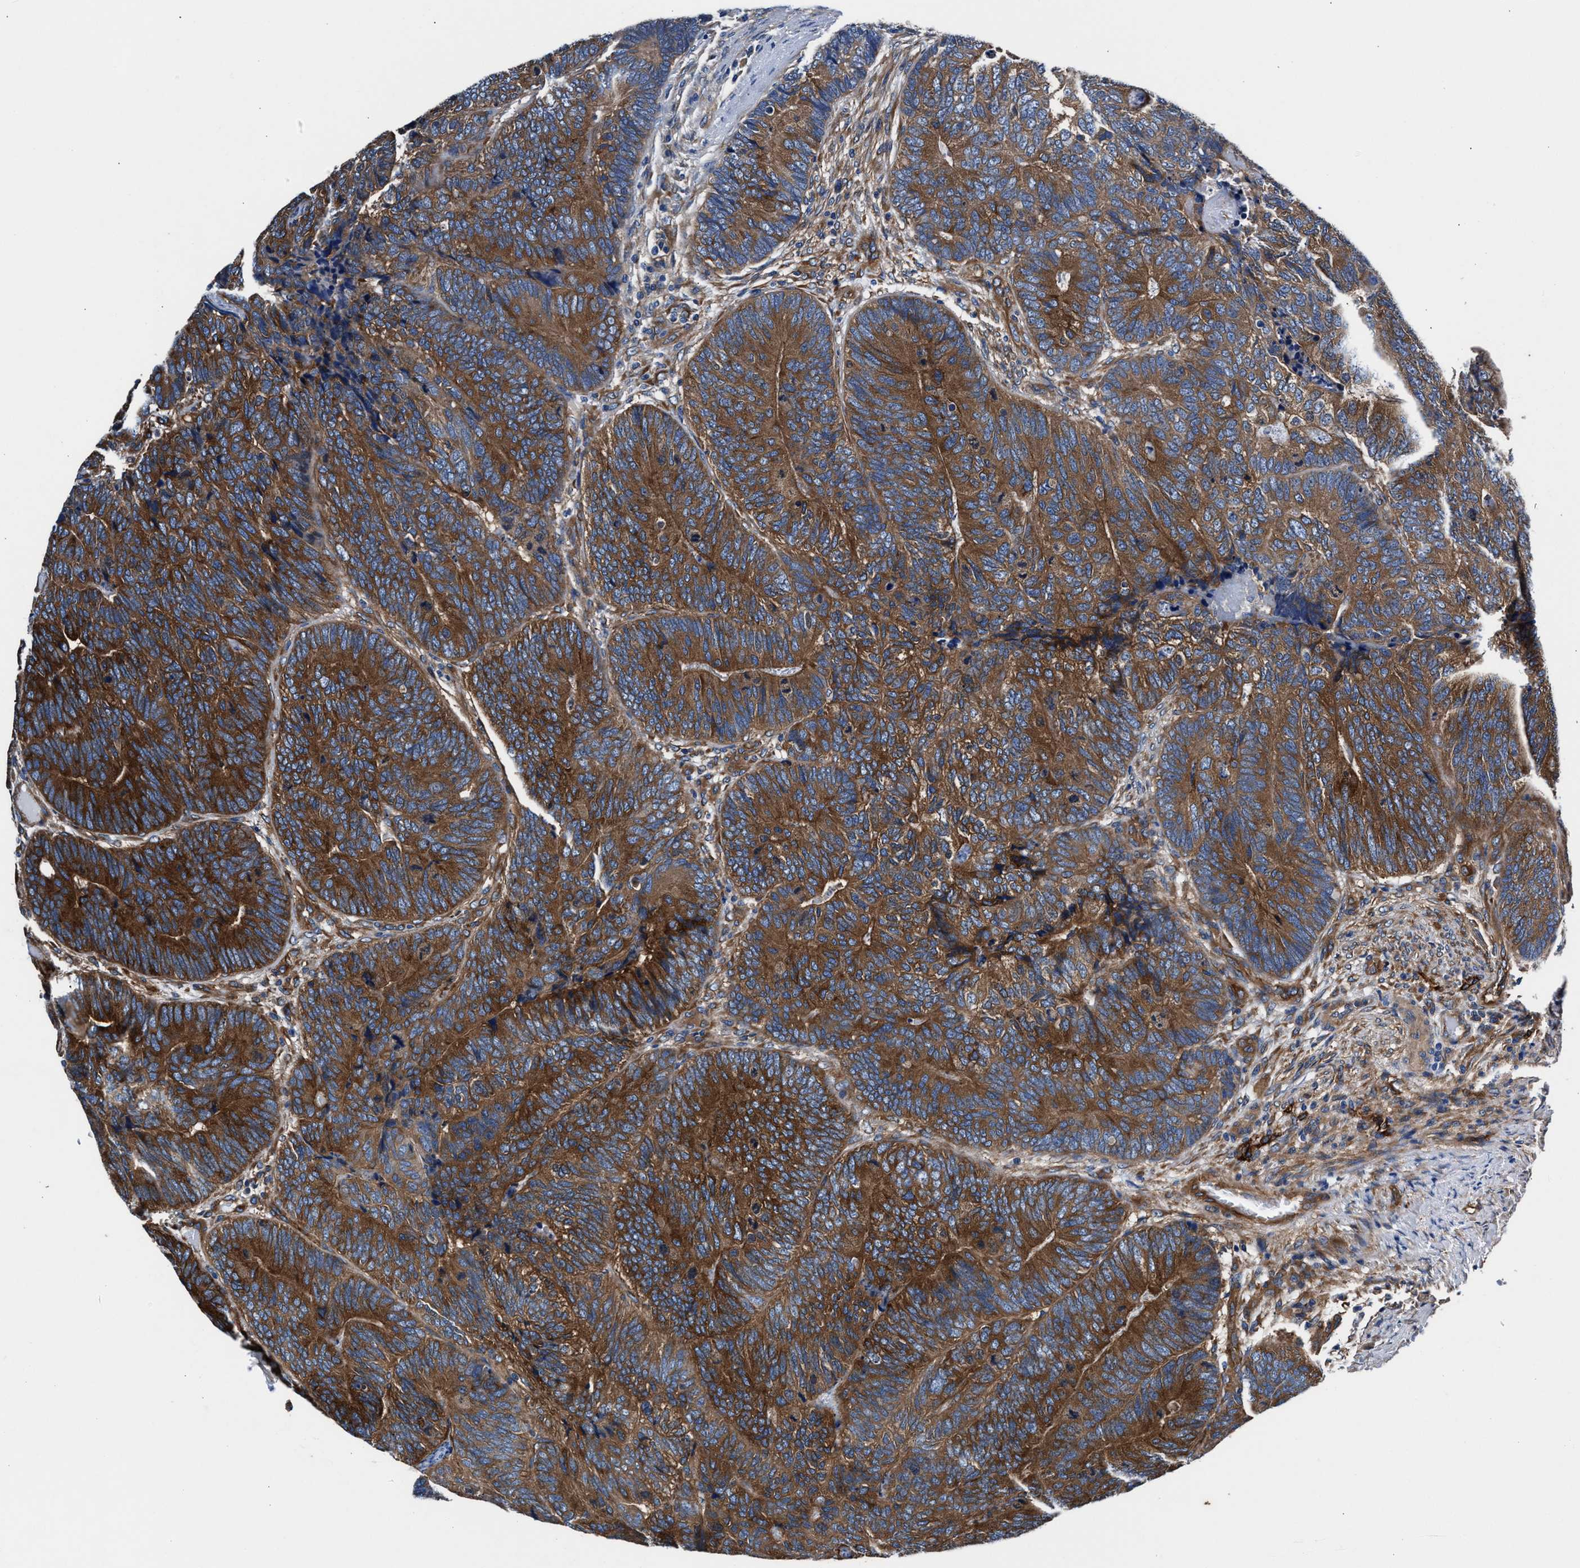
{"staining": {"intensity": "strong", "quantity": ">75%", "location": "cytoplasmic/membranous"}, "tissue": "colorectal cancer", "cell_type": "Tumor cells", "image_type": "cancer", "snomed": [{"axis": "morphology", "description": "Adenocarcinoma, NOS"}, {"axis": "topography", "description": "Colon"}], "caption": "High-magnification brightfield microscopy of colorectal cancer stained with DAB (brown) and counterstained with hematoxylin (blue). tumor cells exhibit strong cytoplasmic/membranous positivity is appreciated in about>75% of cells.", "gene": "SH3GL1", "patient": {"sex": "female", "age": 67}}